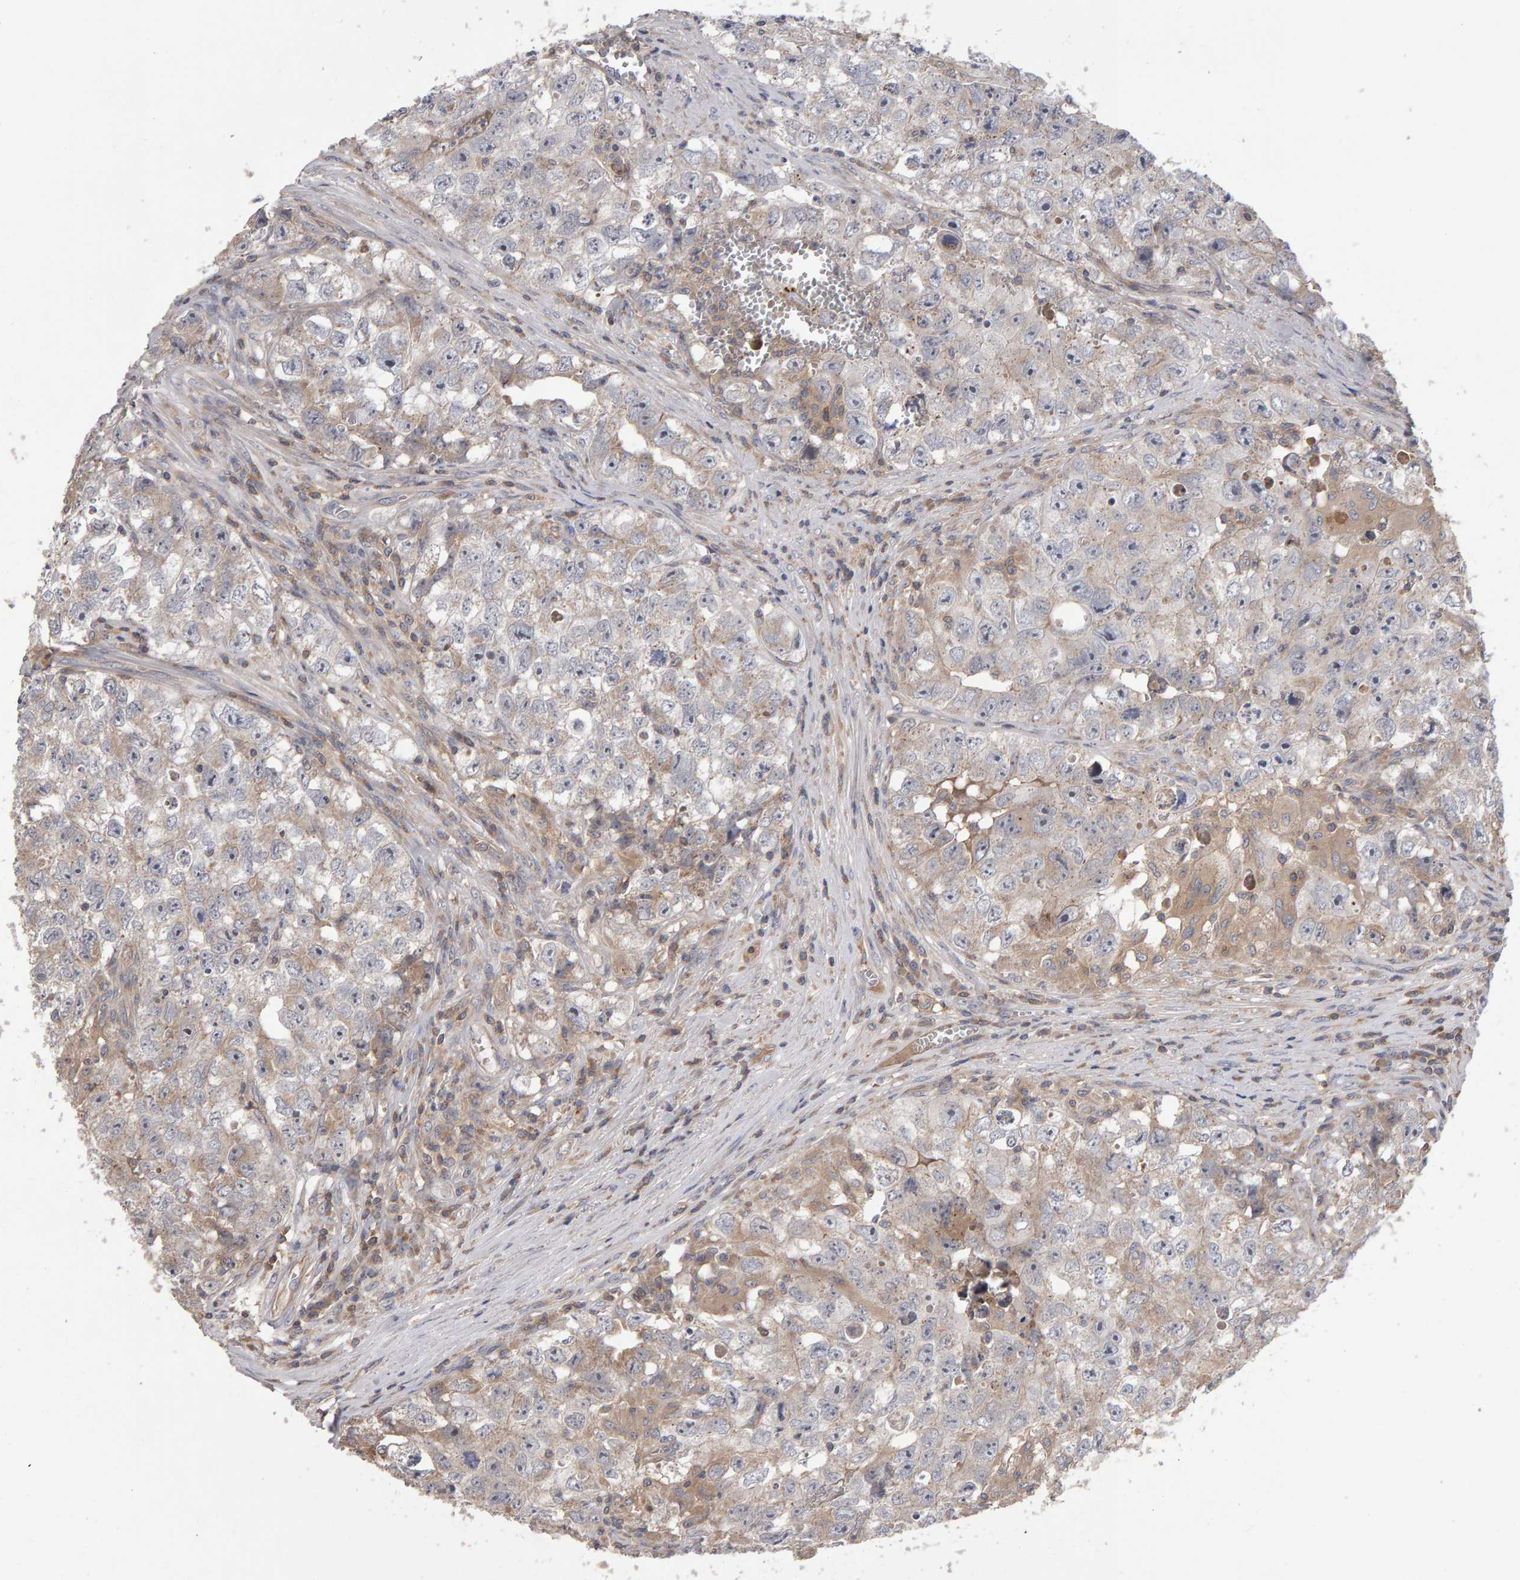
{"staining": {"intensity": "negative", "quantity": "none", "location": "none"}, "tissue": "testis cancer", "cell_type": "Tumor cells", "image_type": "cancer", "snomed": [{"axis": "morphology", "description": "Seminoma, NOS"}, {"axis": "morphology", "description": "Carcinoma, Embryonal, NOS"}, {"axis": "topography", "description": "Testis"}], "caption": "Immunohistochemistry image of neoplastic tissue: seminoma (testis) stained with DAB shows no significant protein expression in tumor cells.", "gene": "PGS1", "patient": {"sex": "male", "age": 43}}